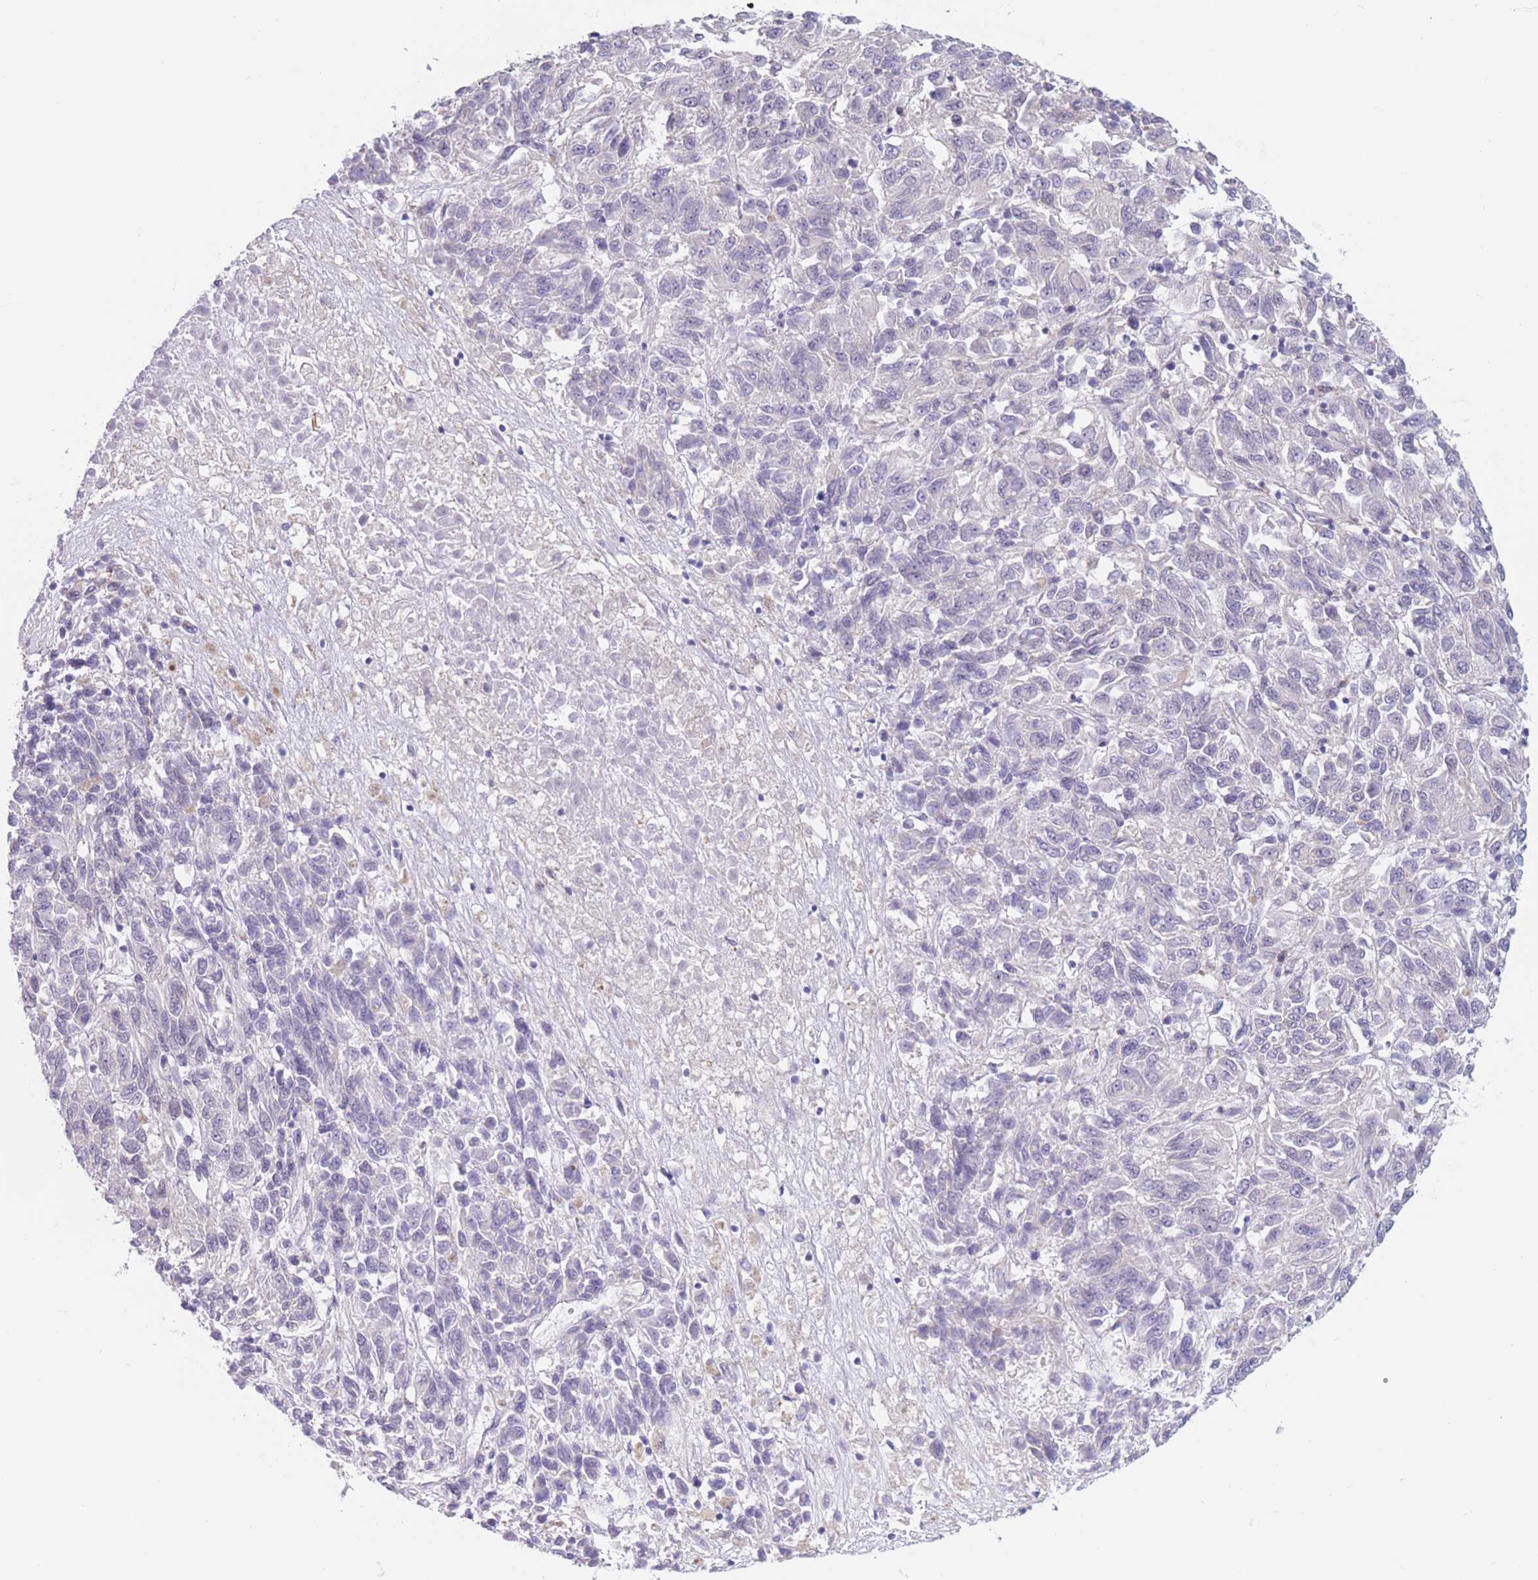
{"staining": {"intensity": "negative", "quantity": "none", "location": "none"}, "tissue": "melanoma", "cell_type": "Tumor cells", "image_type": "cancer", "snomed": [{"axis": "morphology", "description": "Malignant melanoma, Metastatic site"}, {"axis": "topography", "description": "Lung"}], "caption": "Melanoma was stained to show a protein in brown. There is no significant positivity in tumor cells.", "gene": "PODXL", "patient": {"sex": "male", "age": 64}}